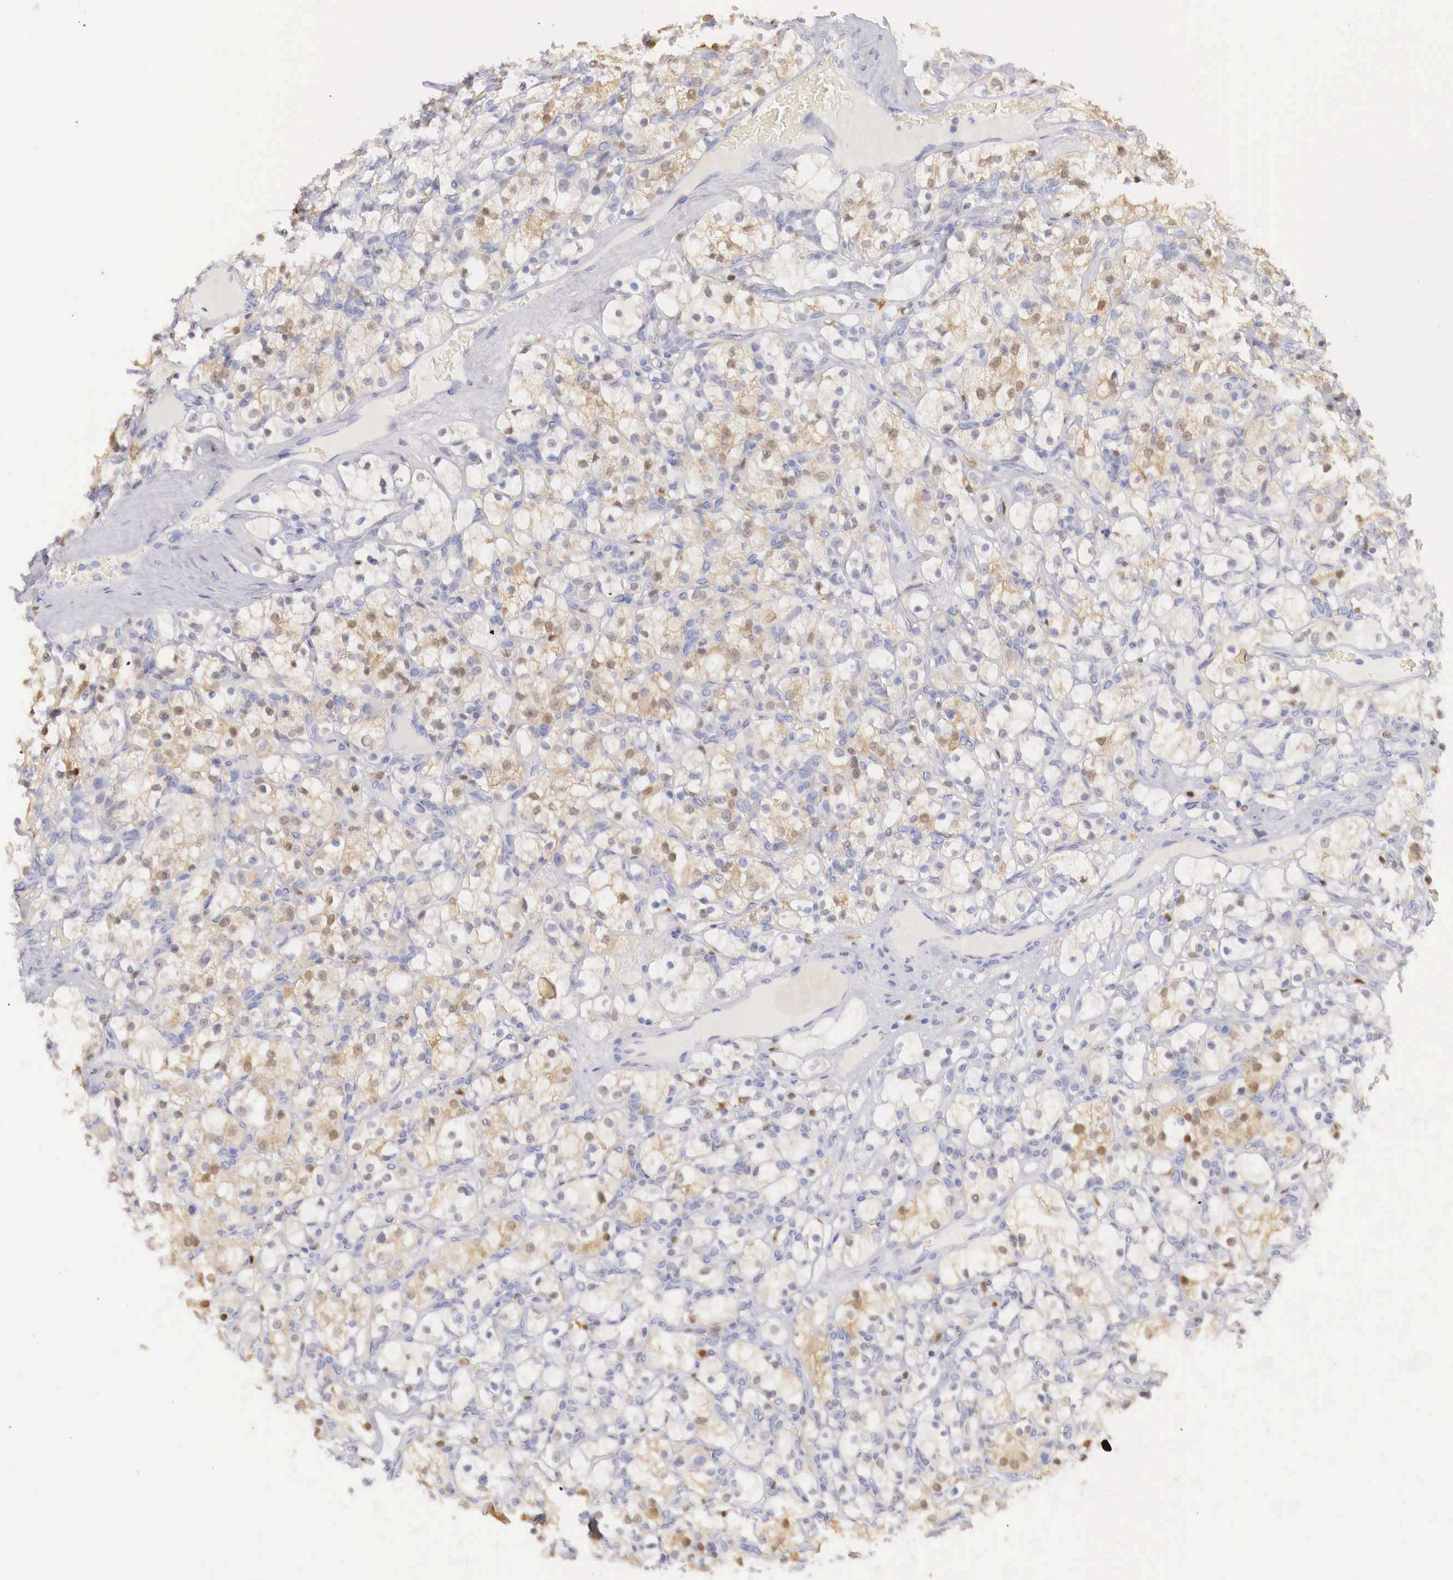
{"staining": {"intensity": "weak", "quantity": "25%-75%", "location": "cytoplasmic/membranous"}, "tissue": "renal cancer", "cell_type": "Tumor cells", "image_type": "cancer", "snomed": [{"axis": "morphology", "description": "Adenocarcinoma, NOS"}, {"axis": "topography", "description": "Kidney"}], "caption": "Immunohistochemistry (IHC) (DAB) staining of human adenocarcinoma (renal) demonstrates weak cytoplasmic/membranous protein expression in approximately 25%-75% of tumor cells.", "gene": "RENBP", "patient": {"sex": "female", "age": 83}}